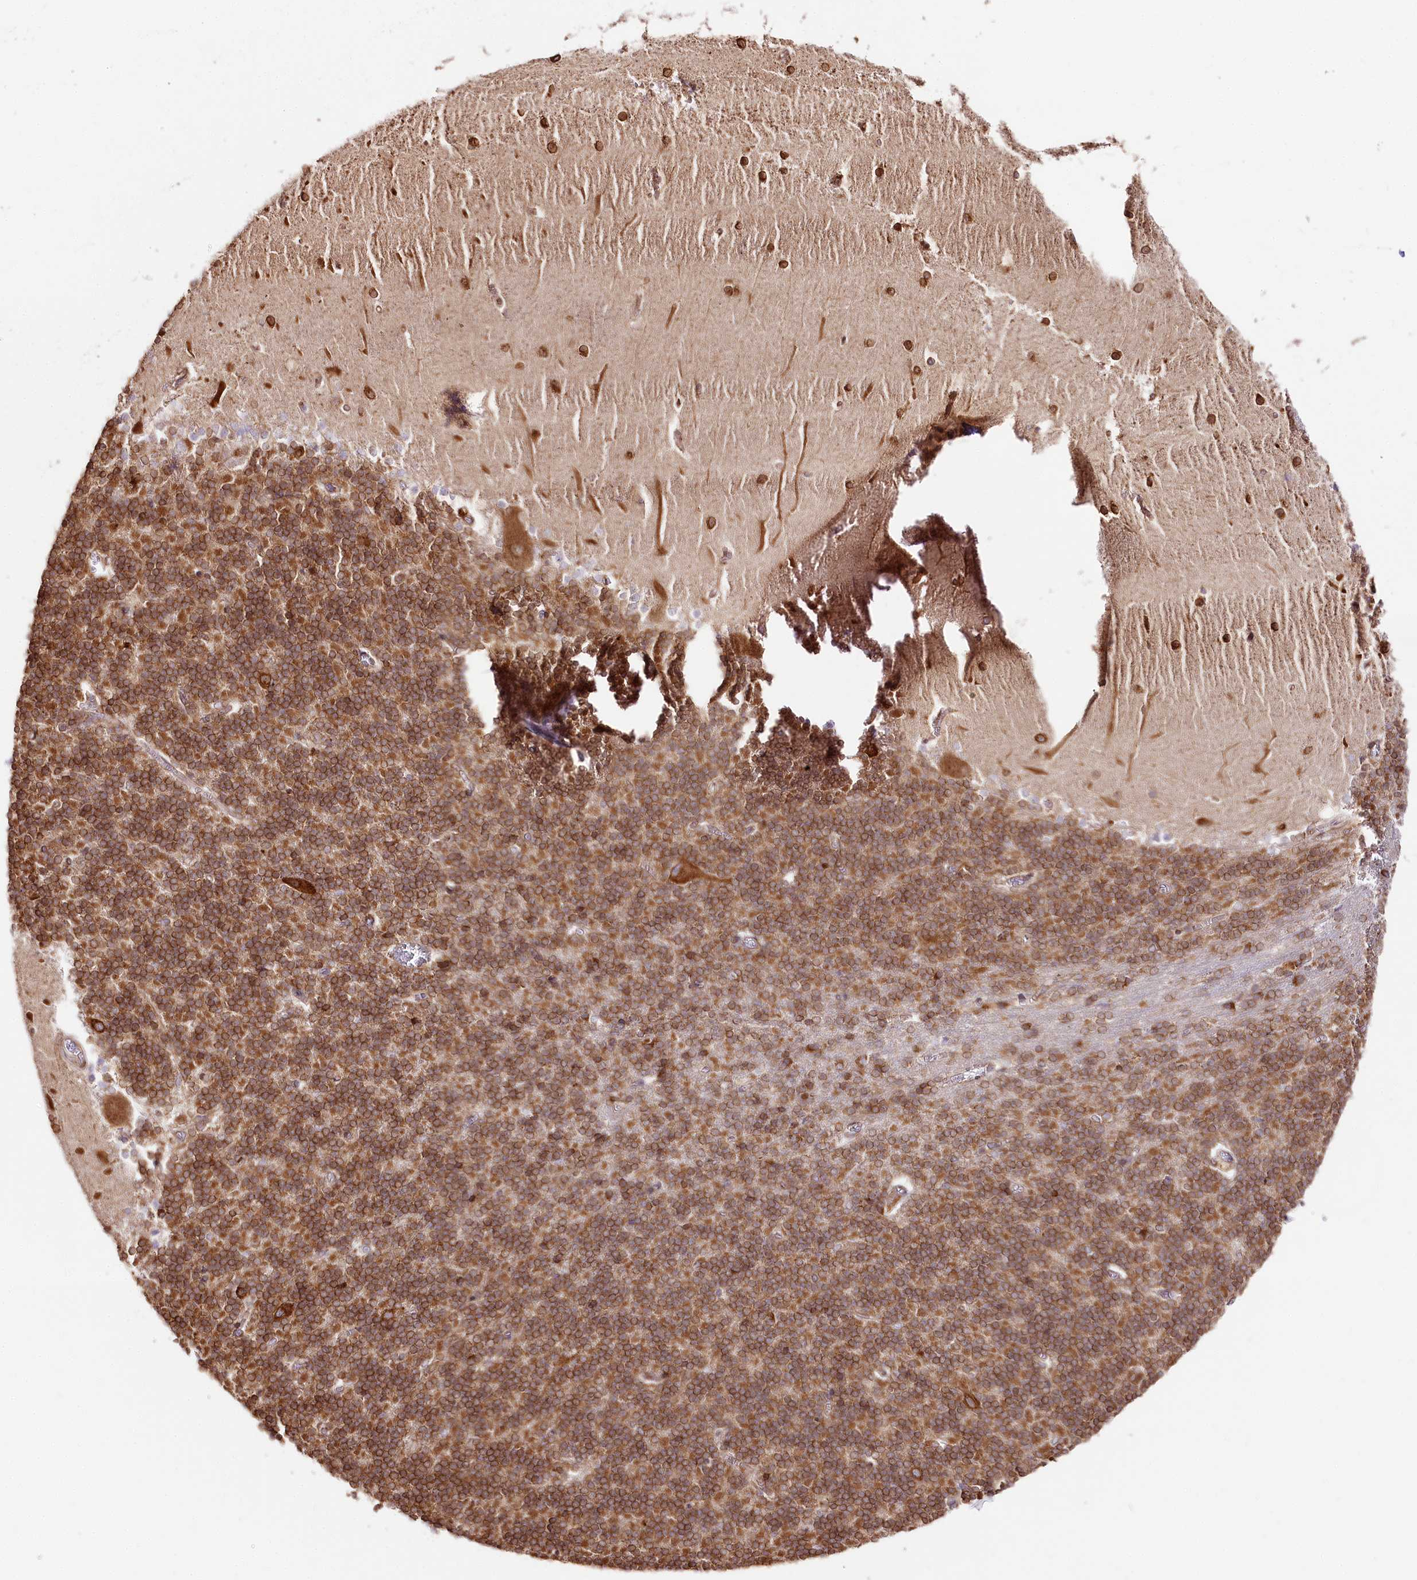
{"staining": {"intensity": "moderate", "quantity": ">75%", "location": "cytoplasmic/membranous"}, "tissue": "cerebellum", "cell_type": "Cells in granular layer", "image_type": "normal", "snomed": [{"axis": "morphology", "description": "Normal tissue, NOS"}, {"axis": "topography", "description": "Cerebellum"}], "caption": "Protein staining by immunohistochemistry (IHC) displays moderate cytoplasmic/membranous staining in about >75% of cells in granular layer in normal cerebellum. Nuclei are stained in blue.", "gene": "CNPY2", "patient": {"sex": "male", "age": 37}}